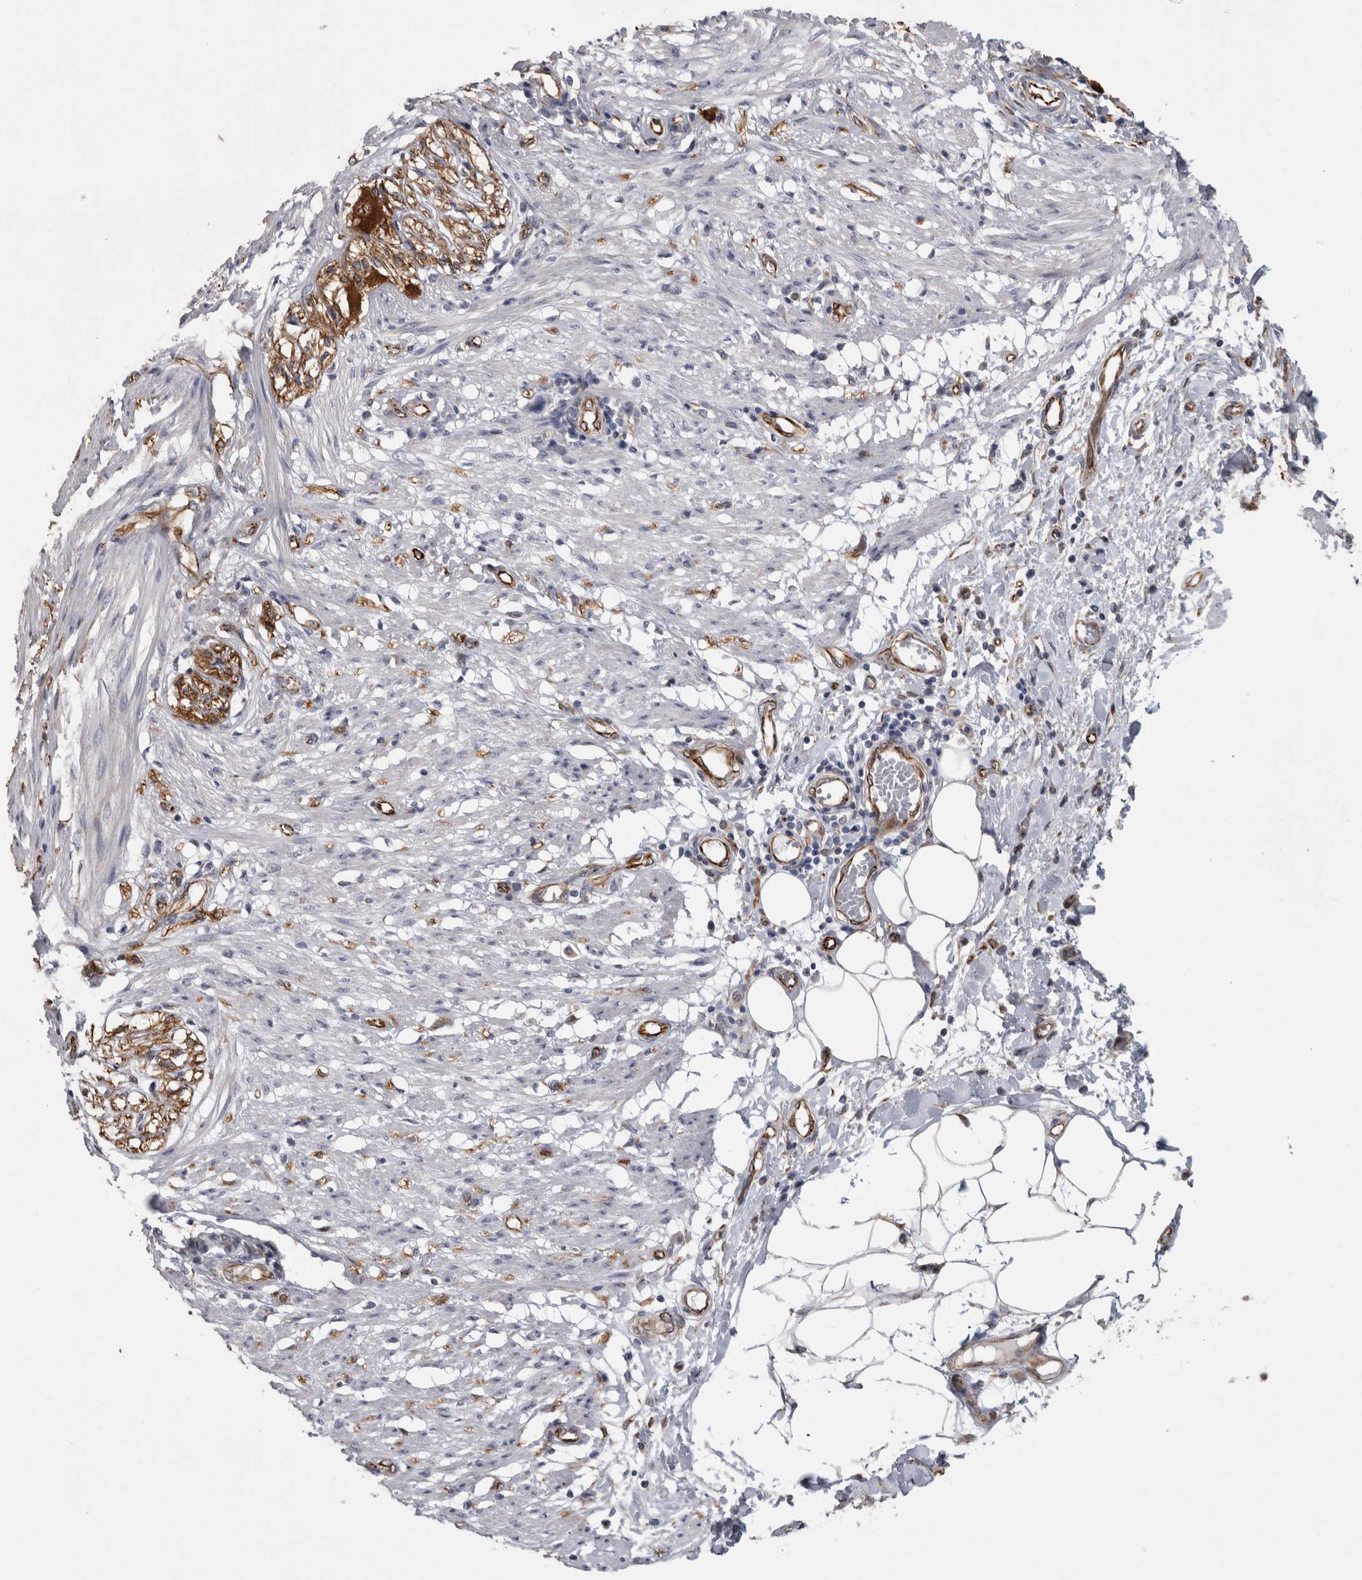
{"staining": {"intensity": "weak", "quantity": "25%-75%", "location": "cytoplasmic/membranous"}, "tissue": "smooth muscle", "cell_type": "Smooth muscle cells", "image_type": "normal", "snomed": [{"axis": "morphology", "description": "Normal tissue, NOS"}, {"axis": "morphology", "description": "Adenocarcinoma, NOS"}, {"axis": "topography", "description": "Smooth muscle"}, {"axis": "topography", "description": "Colon"}], "caption": "Immunohistochemistry image of normal smooth muscle: human smooth muscle stained using IHC displays low levels of weak protein expression localized specifically in the cytoplasmic/membranous of smooth muscle cells, appearing as a cytoplasmic/membranous brown color.", "gene": "ACOT7", "patient": {"sex": "male", "age": 14}}